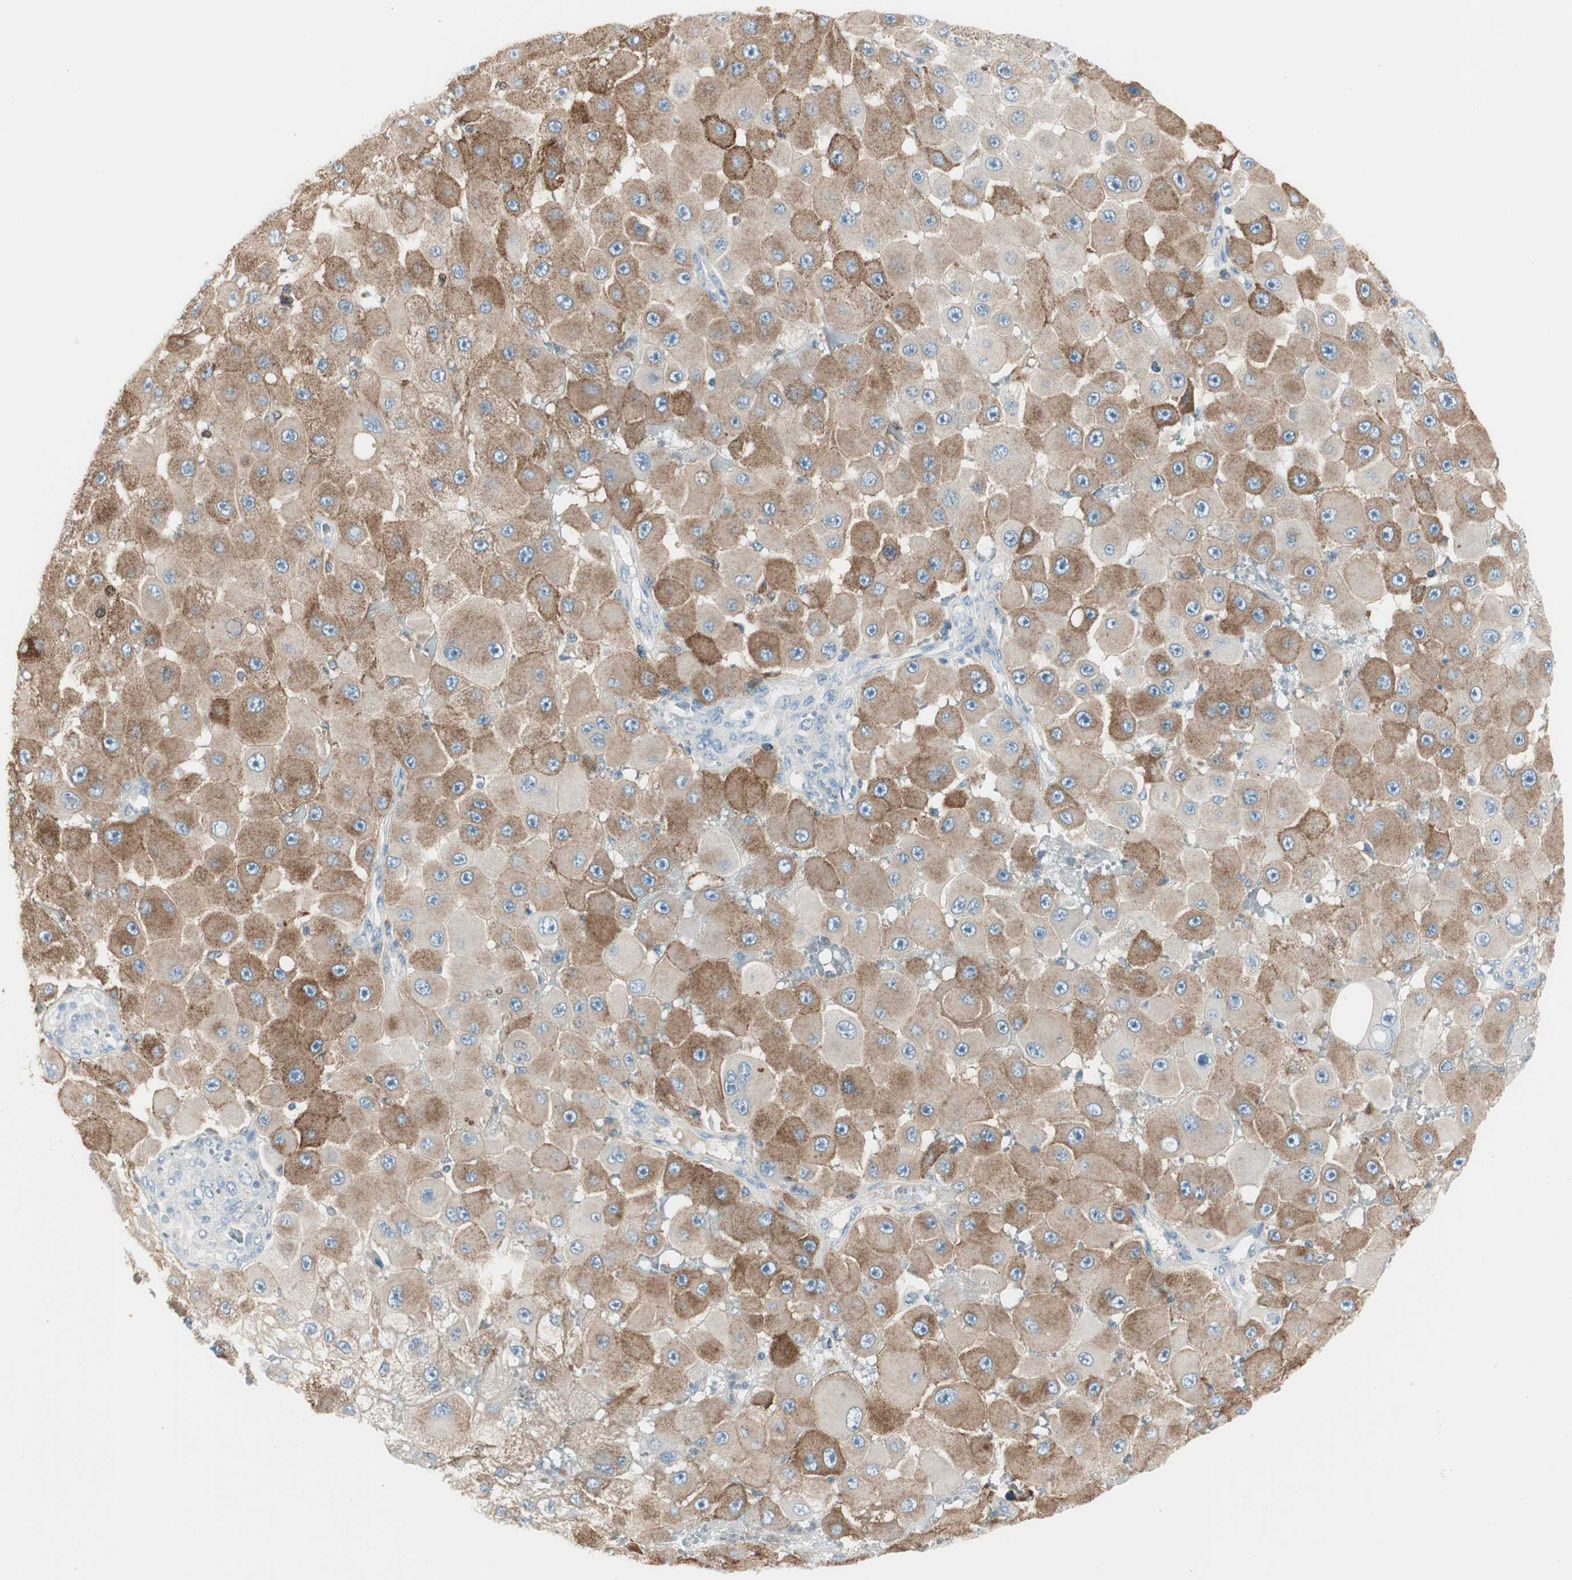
{"staining": {"intensity": "moderate", "quantity": "25%-75%", "location": "cytoplasmic/membranous"}, "tissue": "melanoma", "cell_type": "Tumor cells", "image_type": "cancer", "snomed": [{"axis": "morphology", "description": "Malignant melanoma, NOS"}, {"axis": "topography", "description": "Skin"}], "caption": "This is a micrograph of IHC staining of melanoma, which shows moderate expression in the cytoplasmic/membranous of tumor cells.", "gene": "CACNA2D1", "patient": {"sex": "female", "age": 81}}